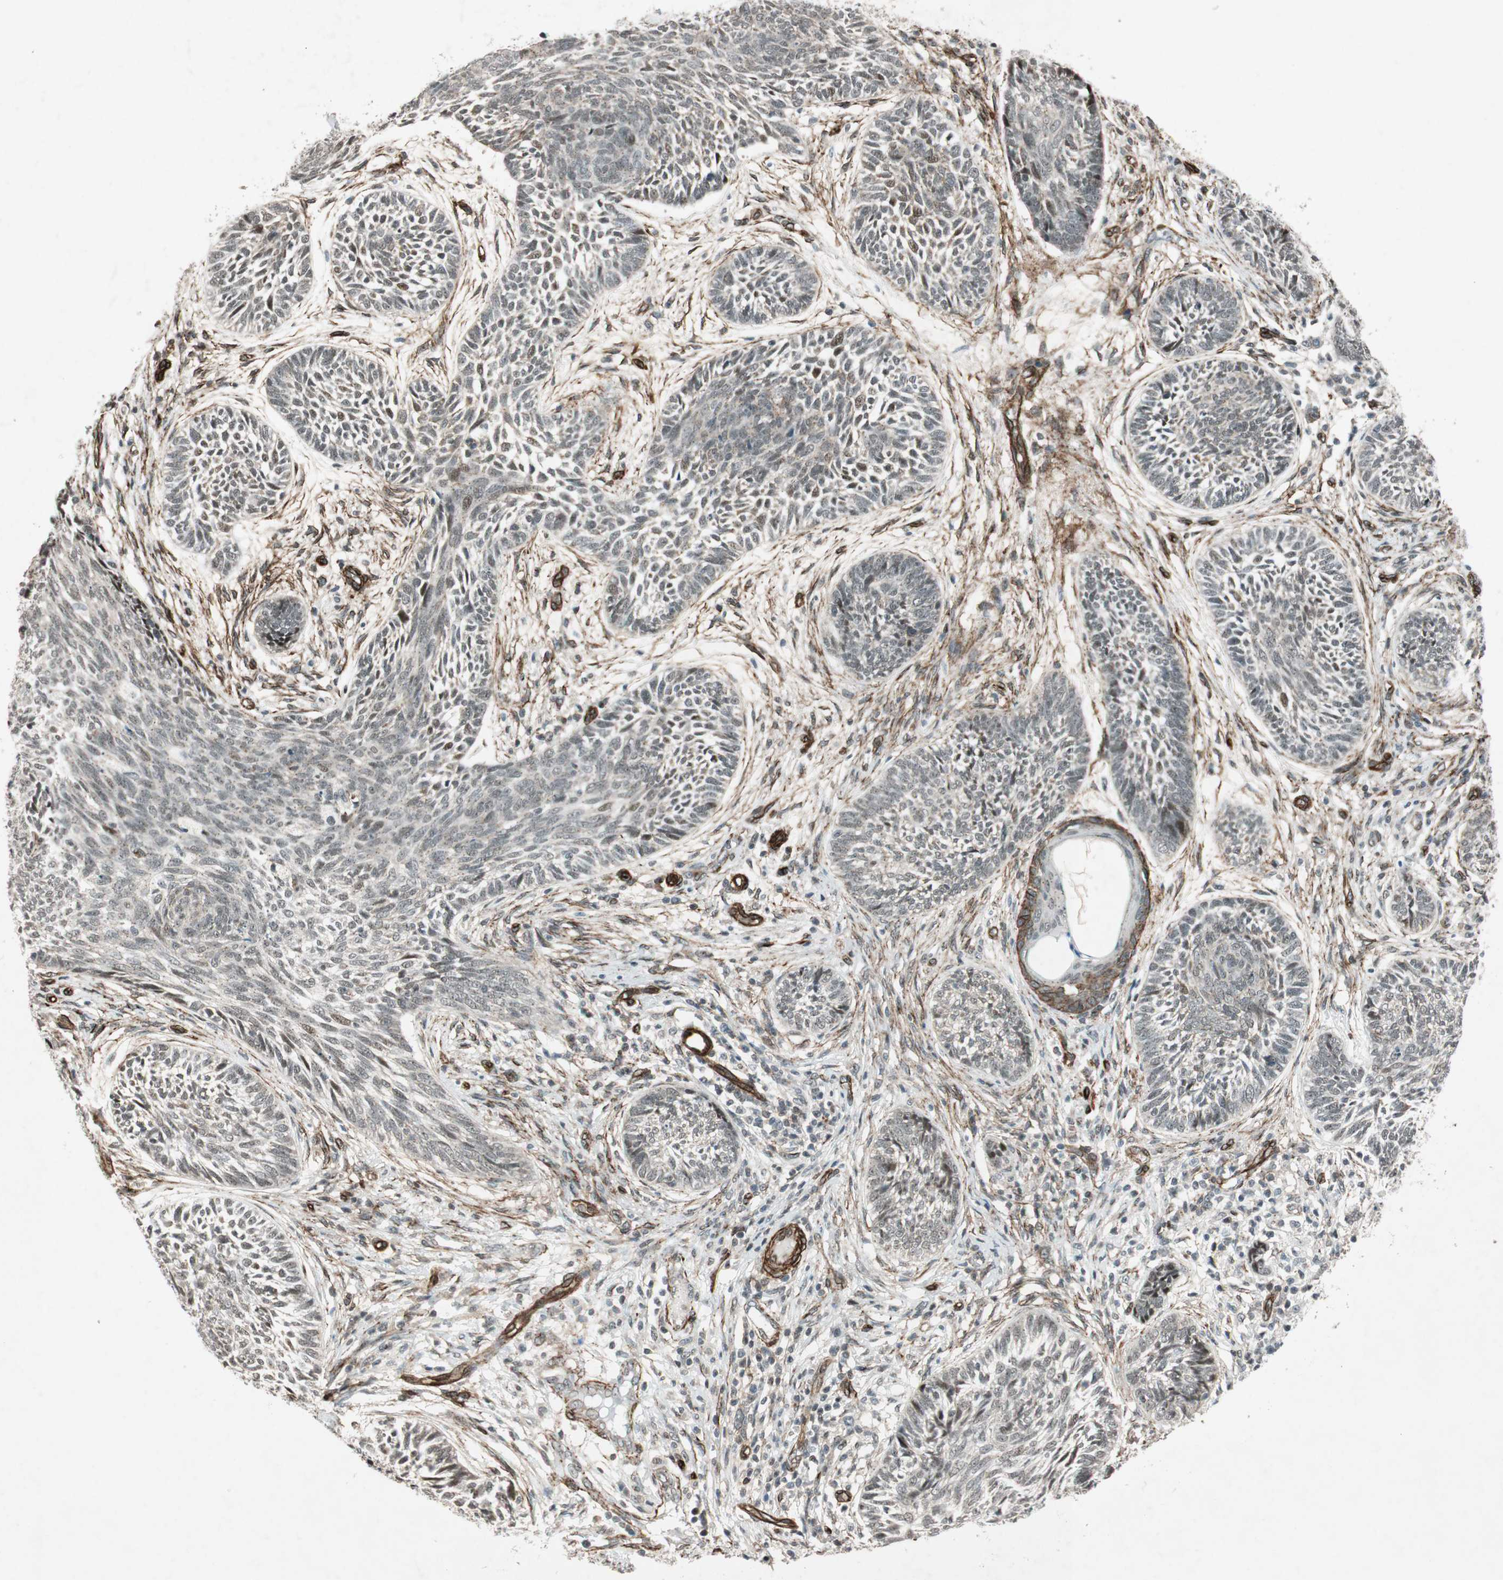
{"staining": {"intensity": "negative", "quantity": "none", "location": "none"}, "tissue": "skin cancer", "cell_type": "Tumor cells", "image_type": "cancer", "snomed": [{"axis": "morphology", "description": "Papilloma, NOS"}, {"axis": "morphology", "description": "Basal cell carcinoma"}, {"axis": "topography", "description": "Skin"}], "caption": "High power microscopy micrograph of an IHC histopathology image of skin papilloma, revealing no significant positivity in tumor cells.", "gene": "CDK19", "patient": {"sex": "male", "age": 87}}